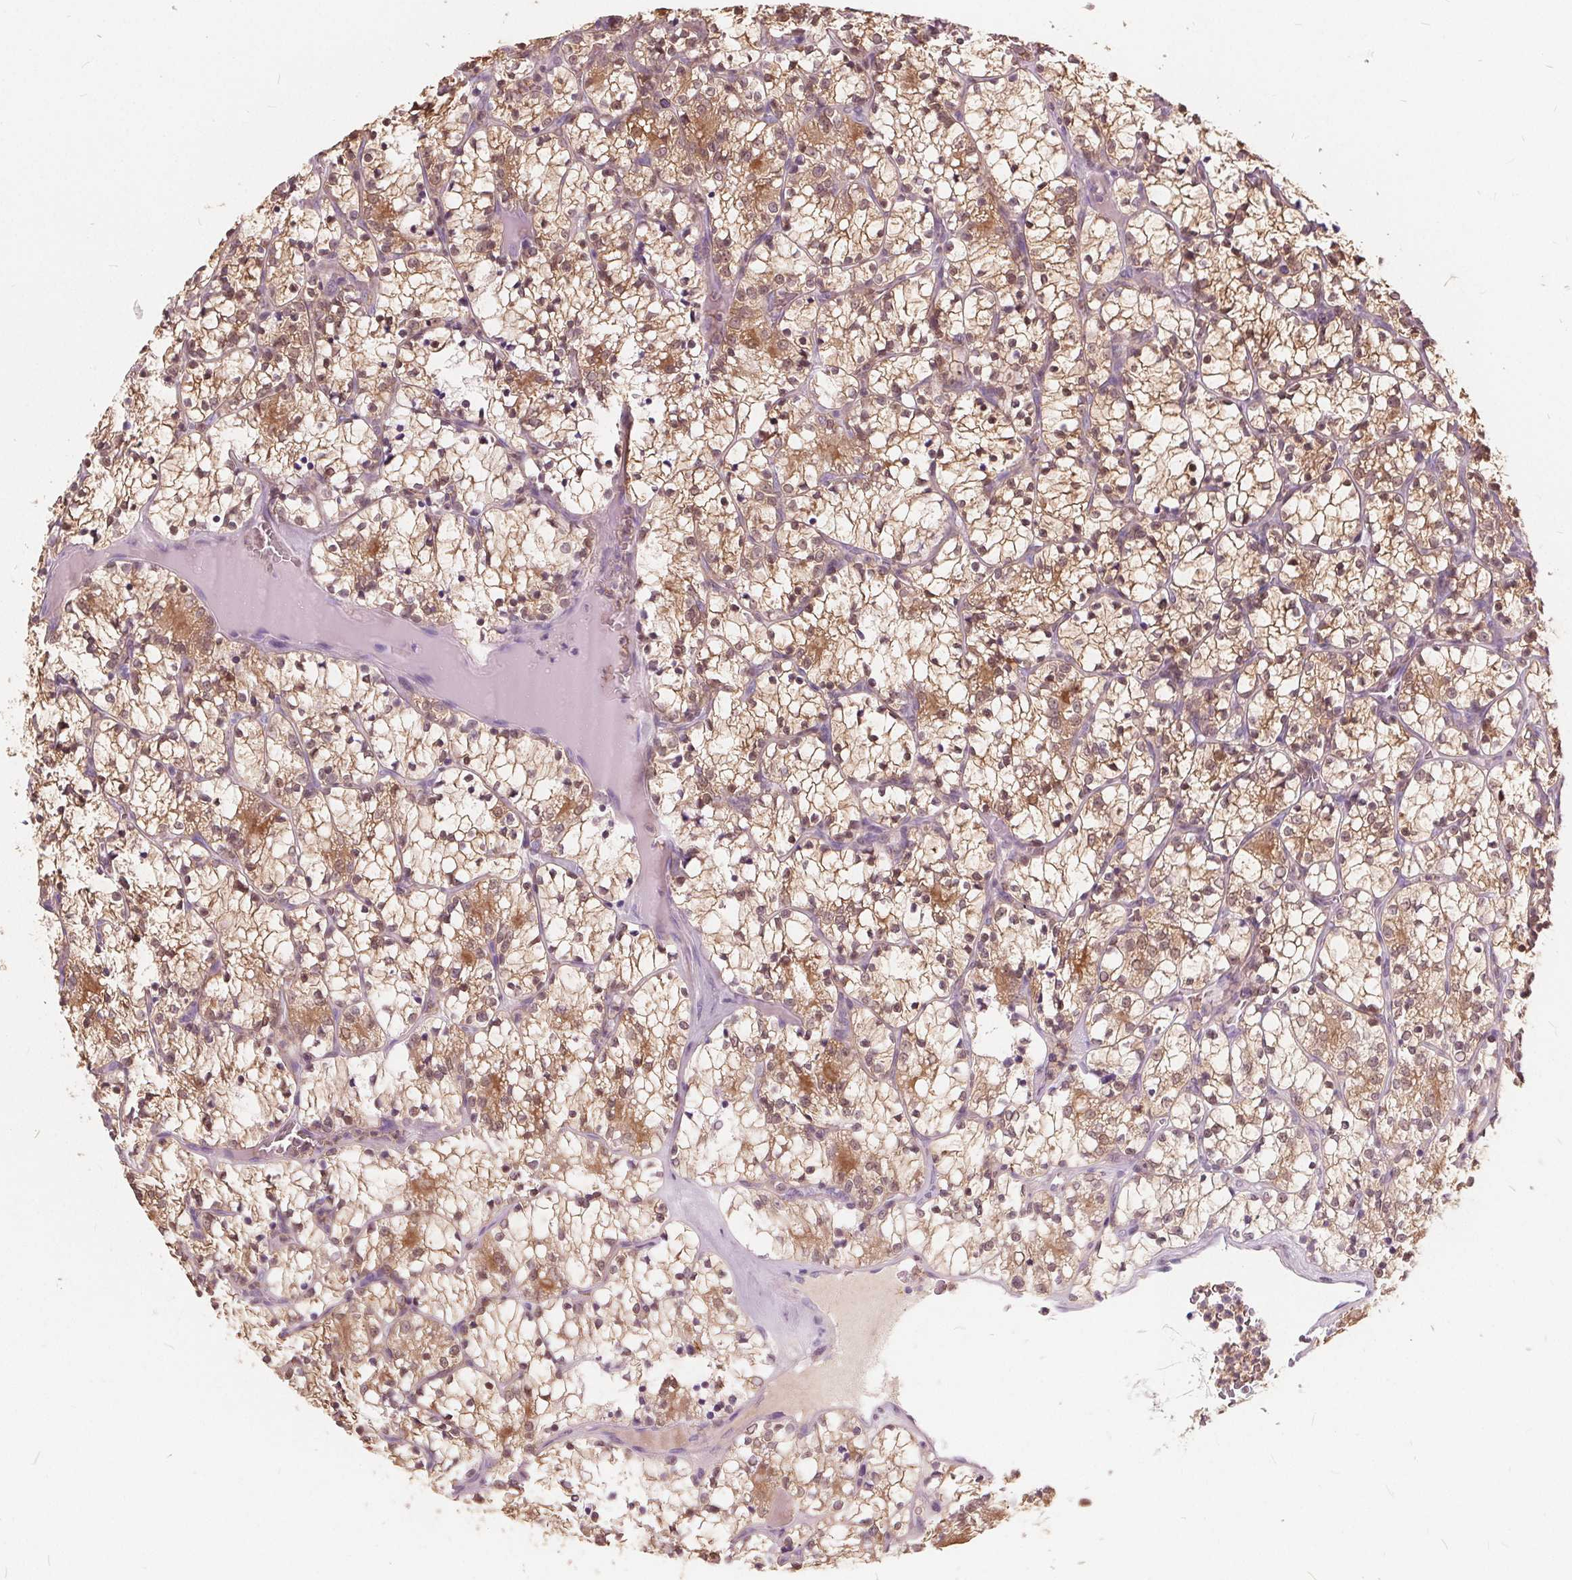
{"staining": {"intensity": "moderate", "quantity": "25%-75%", "location": "cytoplasmic/membranous"}, "tissue": "renal cancer", "cell_type": "Tumor cells", "image_type": "cancer", "snomed": [{"axis": "morphology", "description": "Adenocarcinoma, NOS"}, {"axis": "topography", "description": "Kidney"}], "caption": "A micrograph of renal cancer (adenocarcinoma) stained for a protein shows moderate cytoplasmic/membranous brown staining in tumor cells.", "gene": "HAAO", "patient": {"sex": "female", "age": 69}}